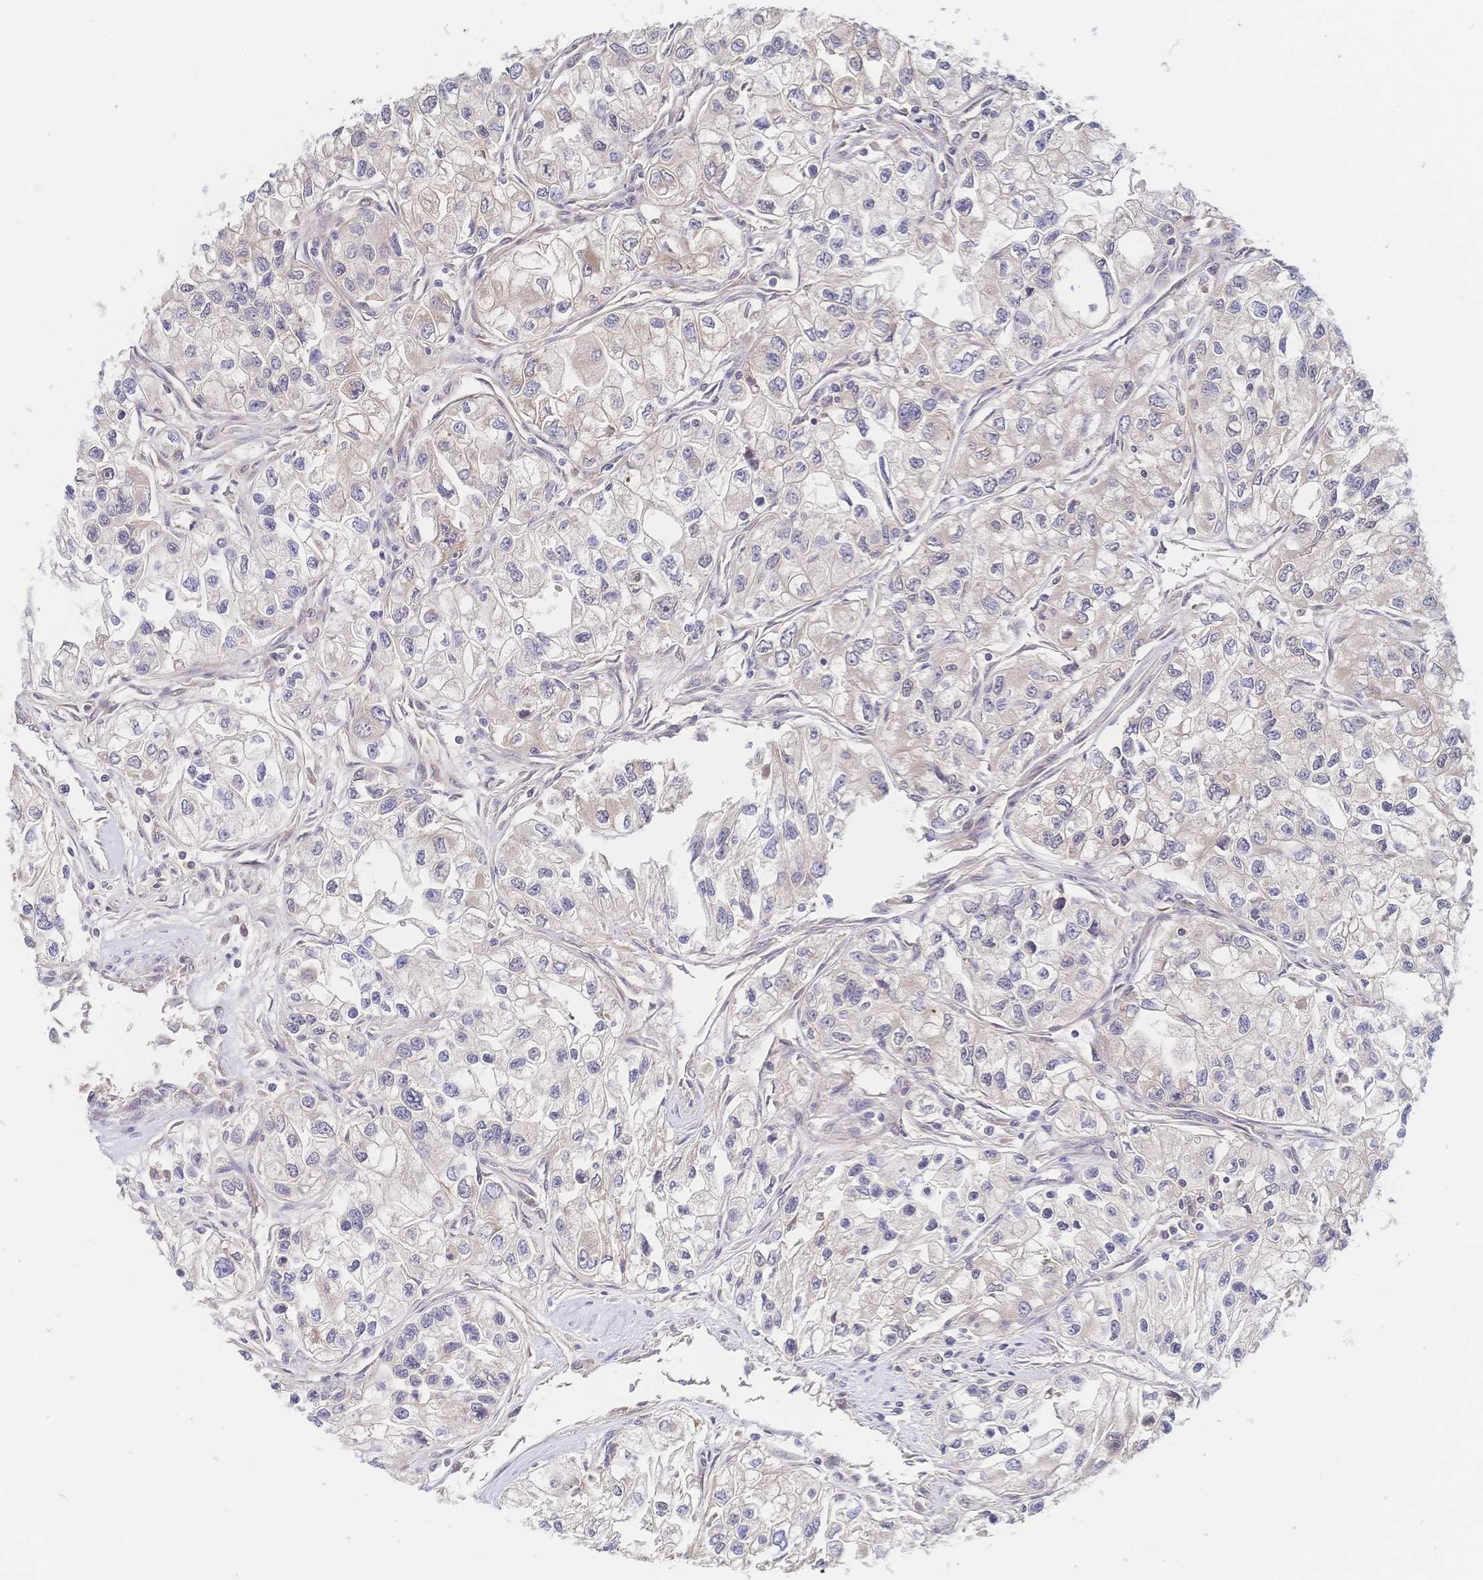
{"staining": {"intensity": "weak", "quantity": "<25%", "location": "cytoplasmic/membranous"}, "tissue": "renal cancer", "cell_type": "Tumor cells", "image_type": "cancer", "snomed": [{"axis": "morphology", "description": "Adenocarcinoma, NOS"}, {"axis": "topography", "description": "Kidney"}], "caption": "An IHC histopathology image of renal cancer is shown. There is no staining in tumor cells of renal cancer. (Brightfield microscopy of DAB (3,3'-diaminobenzidine) immunohistochemistry (IHC) at high magnification).", "gene": "LMO4", "patient": {"sex": "female", "age": 59}}